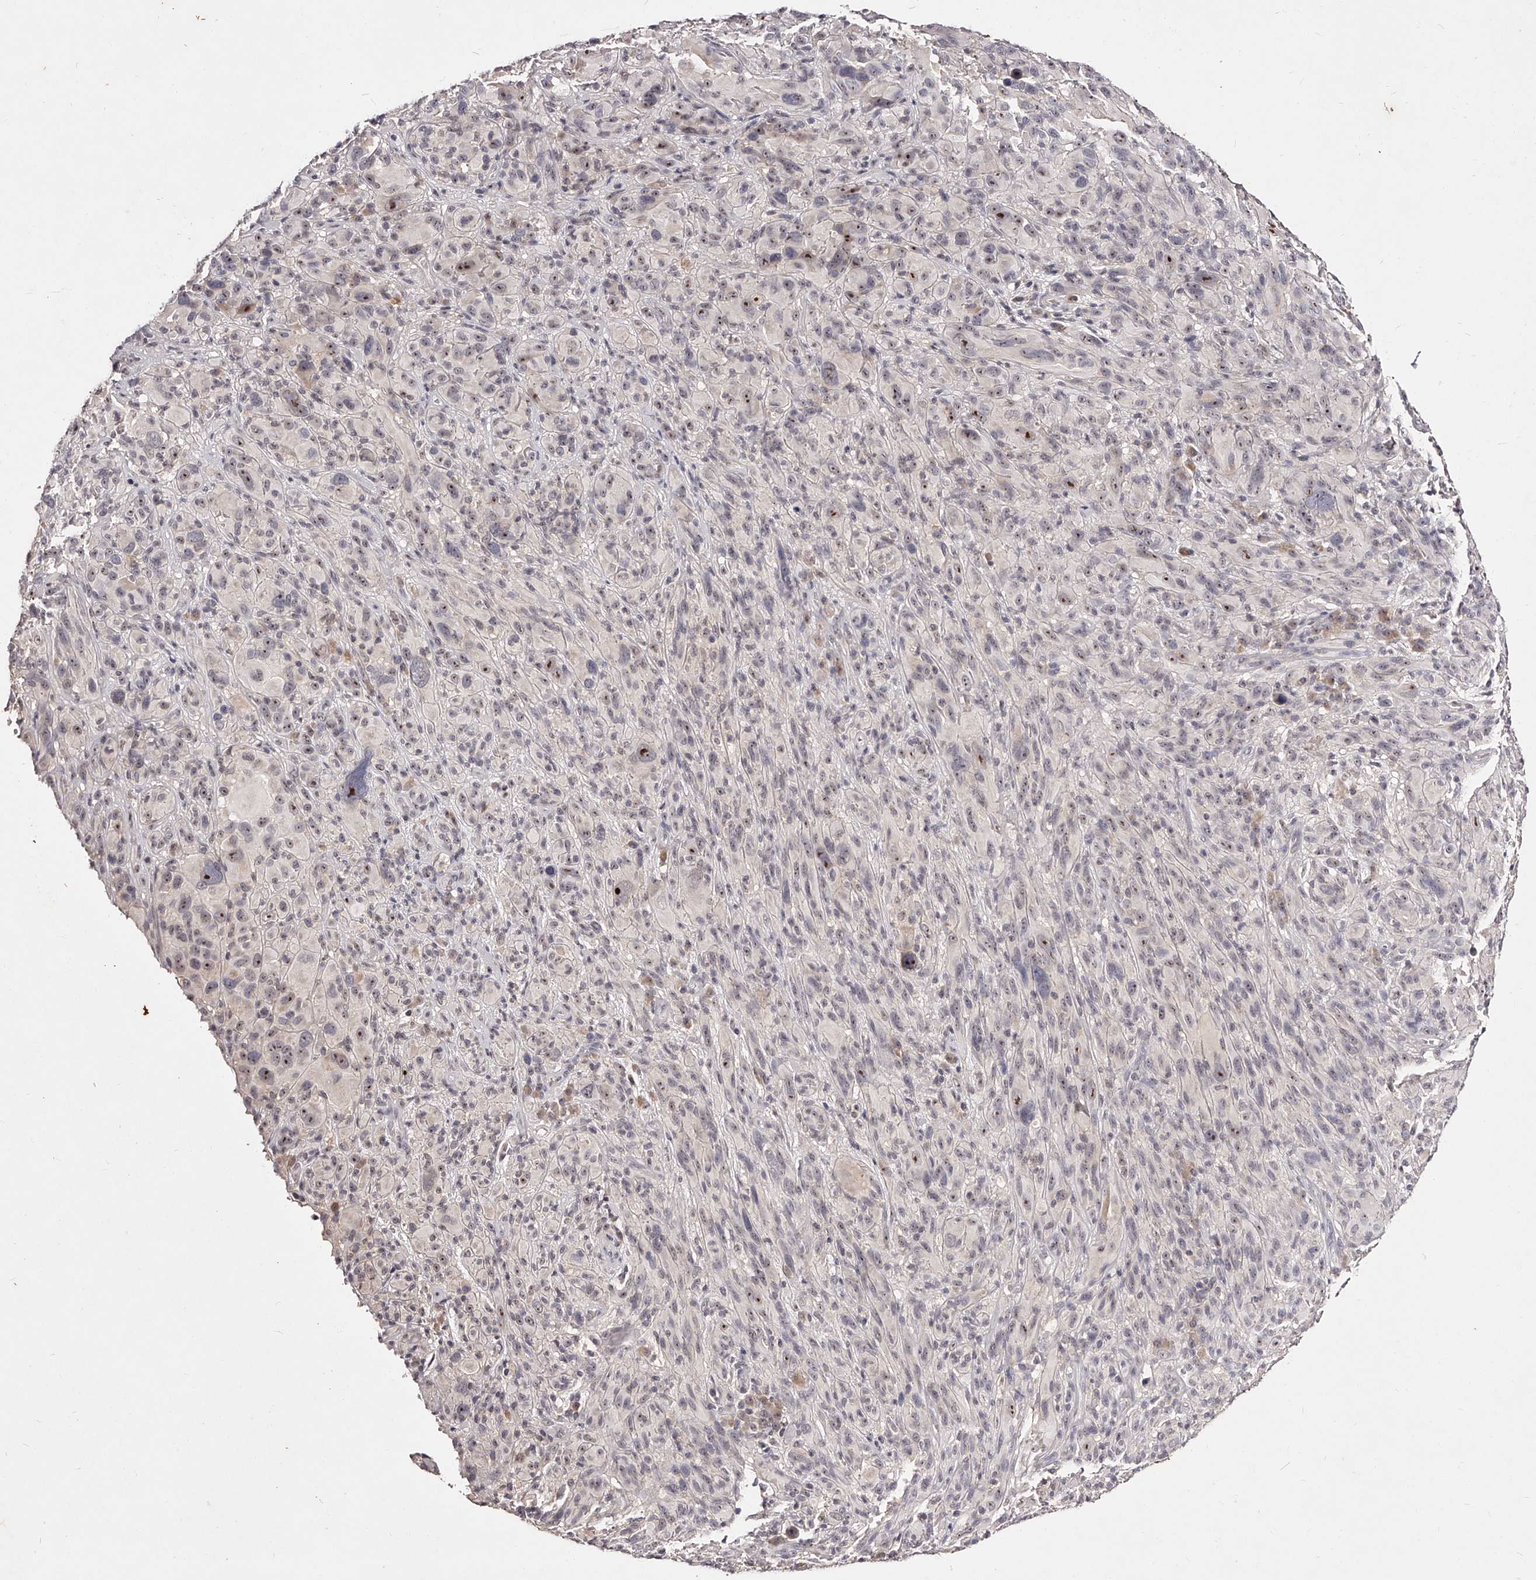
{"staining": {"intensity": "moderate", "quantity": "25%-75%", "location": "nuclear"}, "tissue": "melanoma", "cell_type": "Tumor cells", "image_type": "cancer", "snomed": [{"axis": "morphology", "description": "Malignant melanoma, NOS"}, {"axis": "topography", "description": "Skin of head"}], "caption": "About 25%-75% of tumor cells in human melanoma reveal moderate nuclear protein positivity as visualized by brown immunohistochemical staining.", "gene": "PHACTR1", "patient": {"sex": "male", "age": 96}}